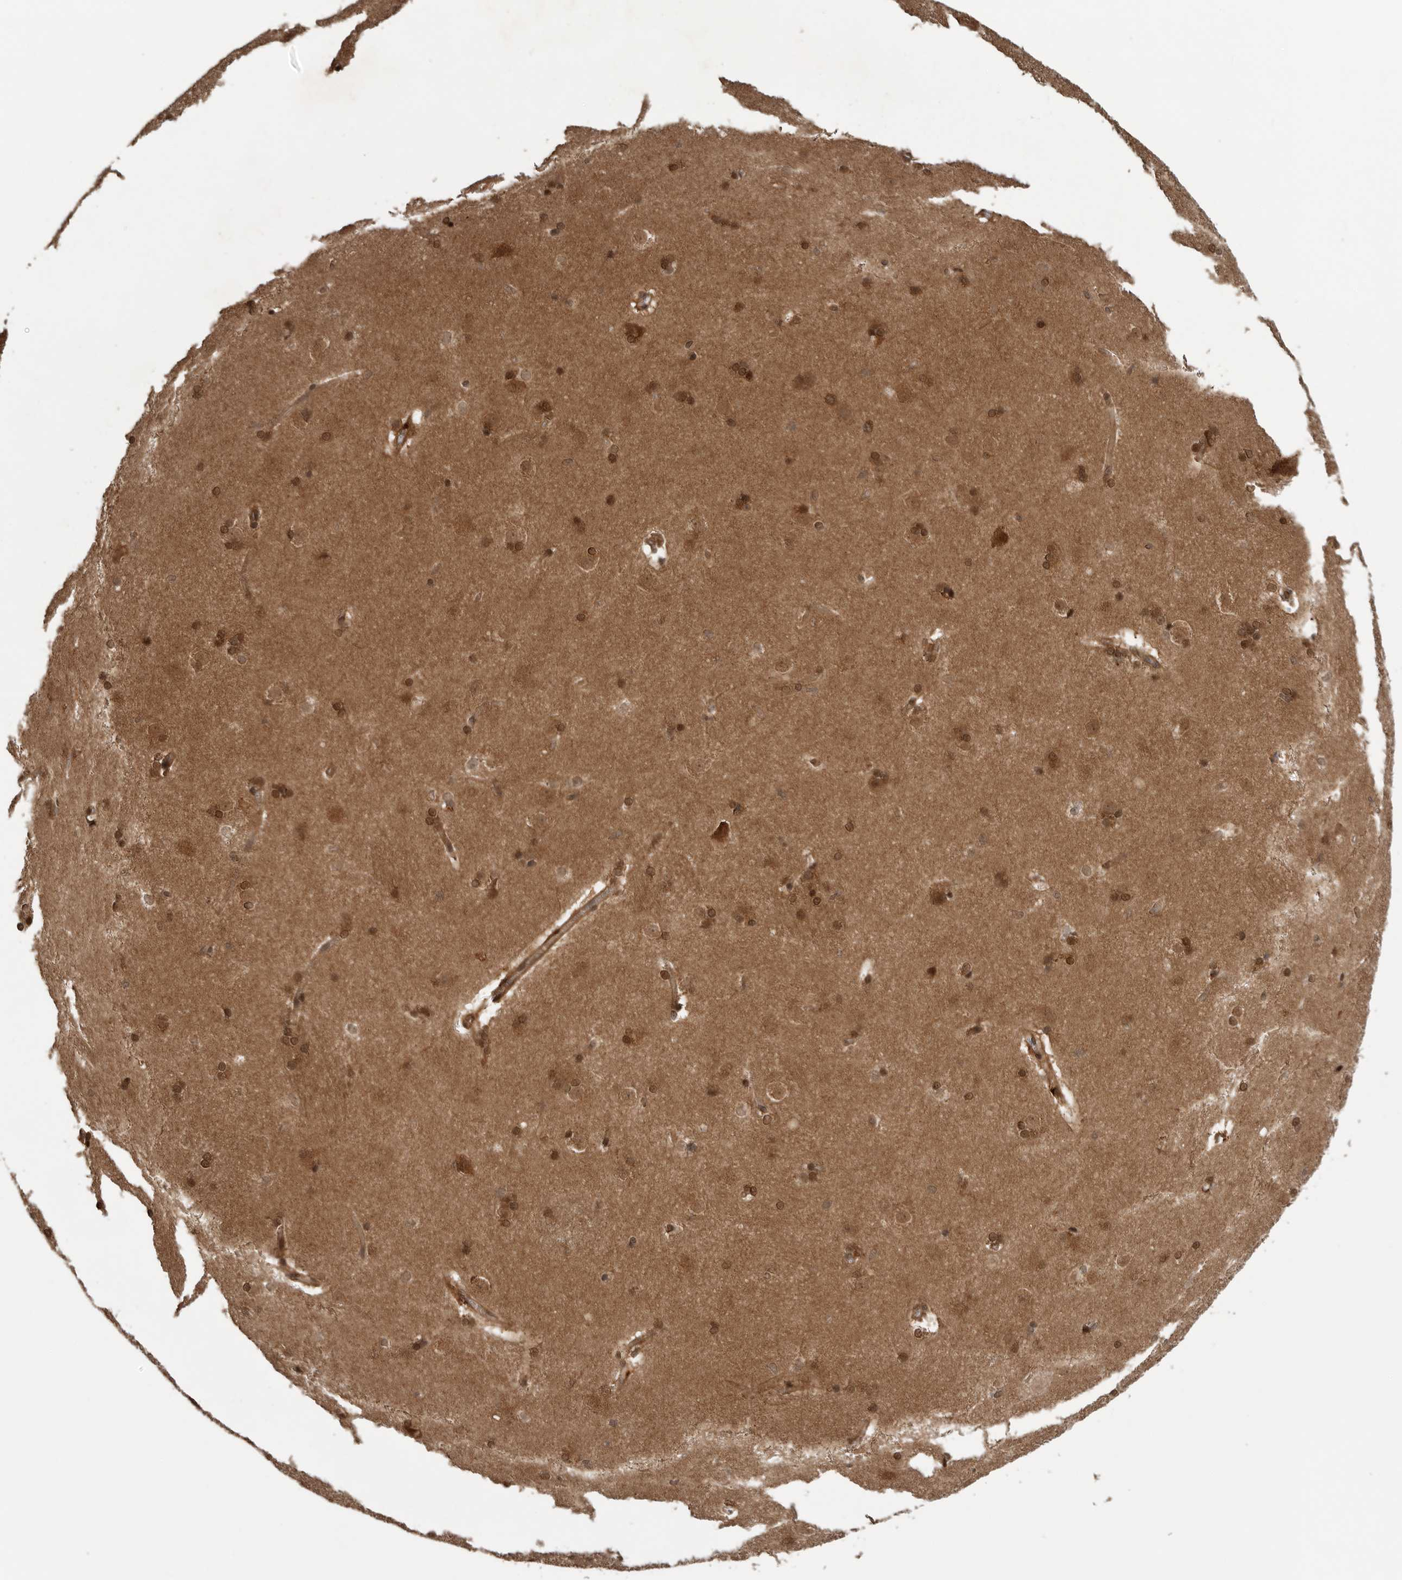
{"staining": {"intensity": "moderate", "quantity": ">75%", "location": "cytoplasmic/membranous,nuclear"}, "tissue": "caudate", "cell_type": "Glial cells", "image_type": "normal", "snomed": [{"axis": "morphology", "description": "Normal tissue, NOS"}, {"axis": "topography", "description": "Lateral ventricle wall"}], "caption": "The immunohistochemical stain highlights moderate cytoplasmic/membranous,nuclear positivity in glial cells of normal caudate.", "gene": "AKAP7", "patient": {"sex": "female", "age": 19}}